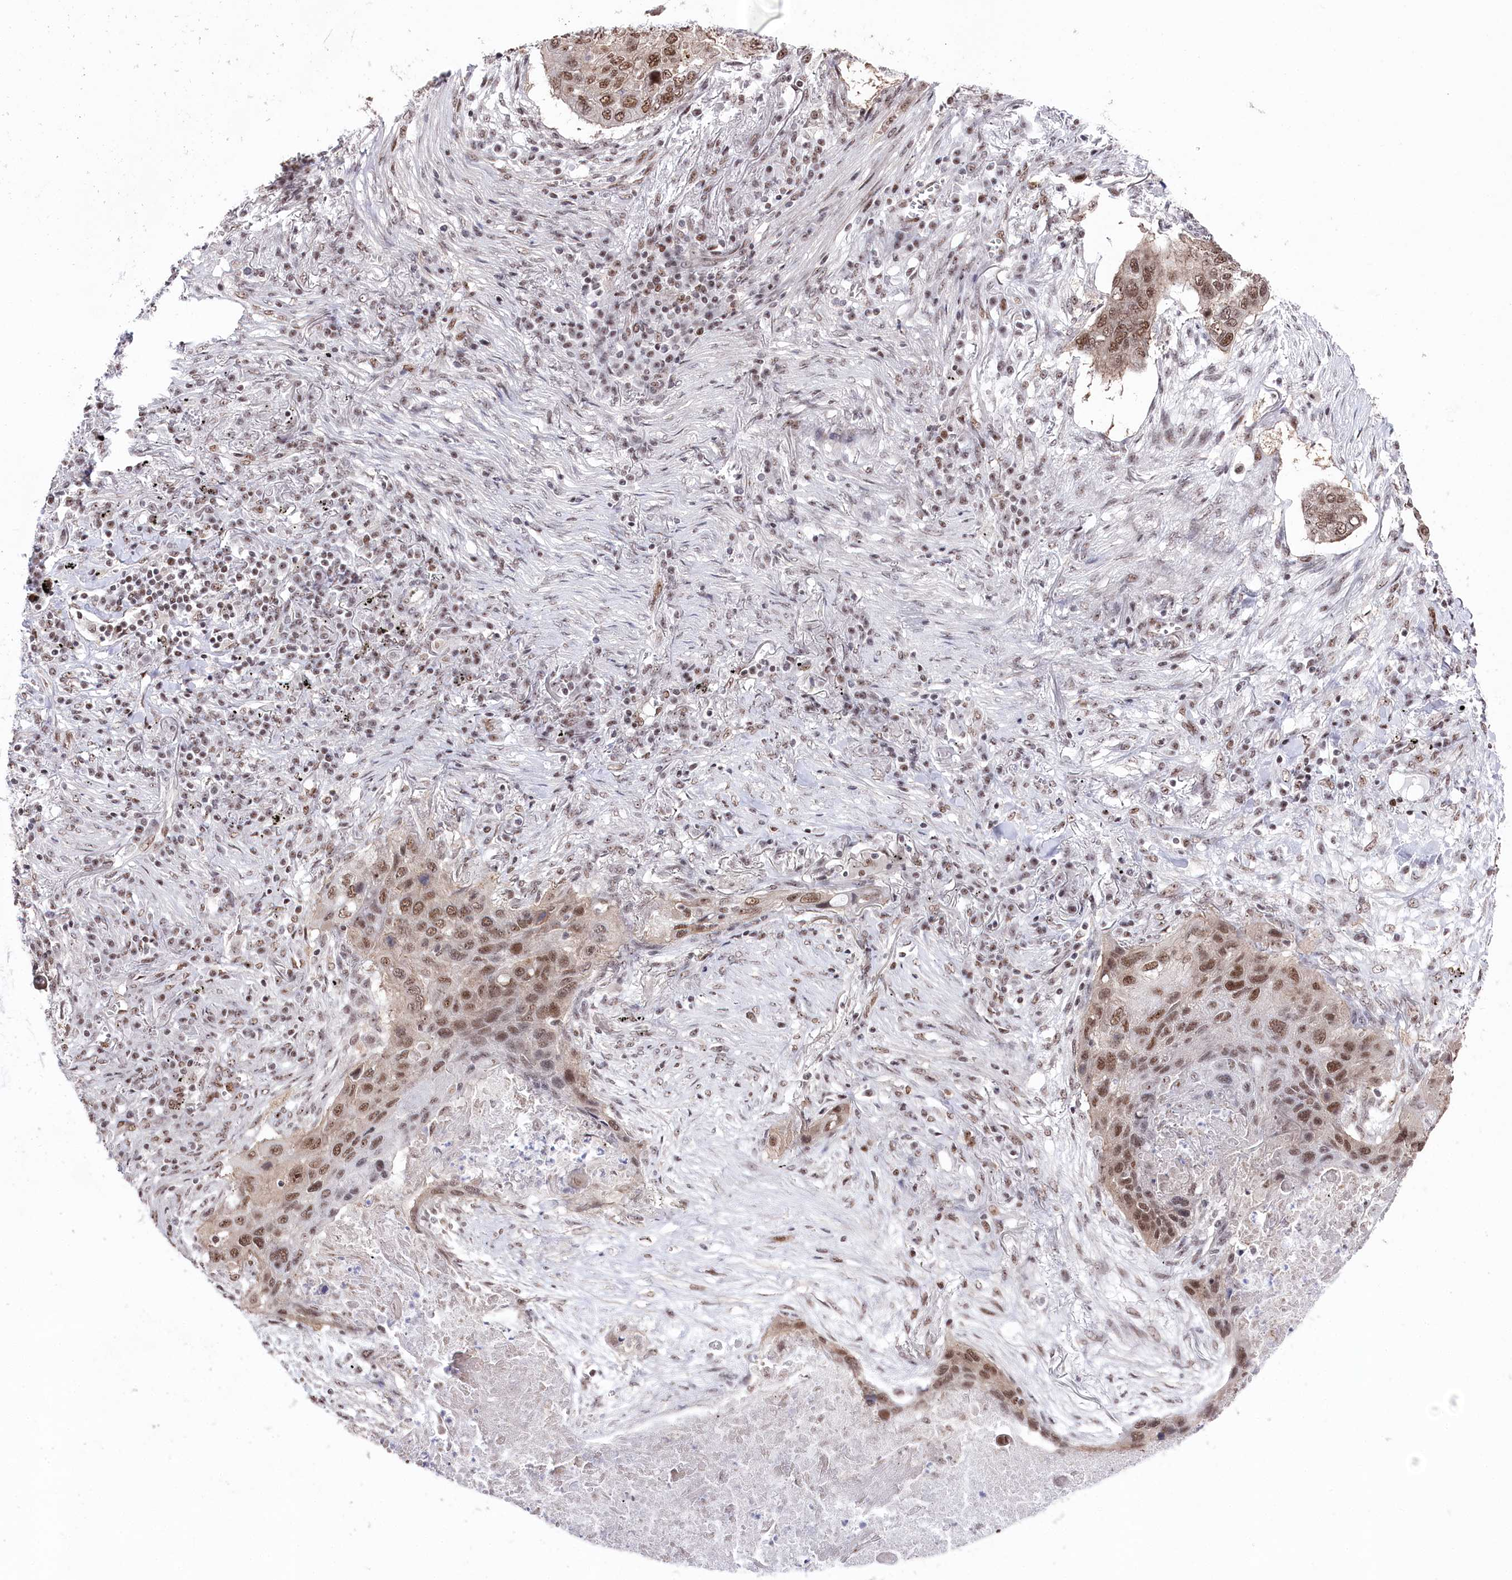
{"staining": {"intensity": "moderate", "quantity": ">75%", "location": "nuclear"}, "tissue": "lung cancer", "cell_type": "Tumor cells", "image_type": "cancer", "snomed": [{"axis": "morphology", "description": "Squamous cell carcinoma, NOS"}, {"axis": "topography", "description": "Lung"}], "caption": "A brown stain labels moderate nuclear expression of a protein in human lung squamous cell carcinoma tumor cells.", "gene": "POLR2H", "patient": {"sex": "female", "age": 63}}